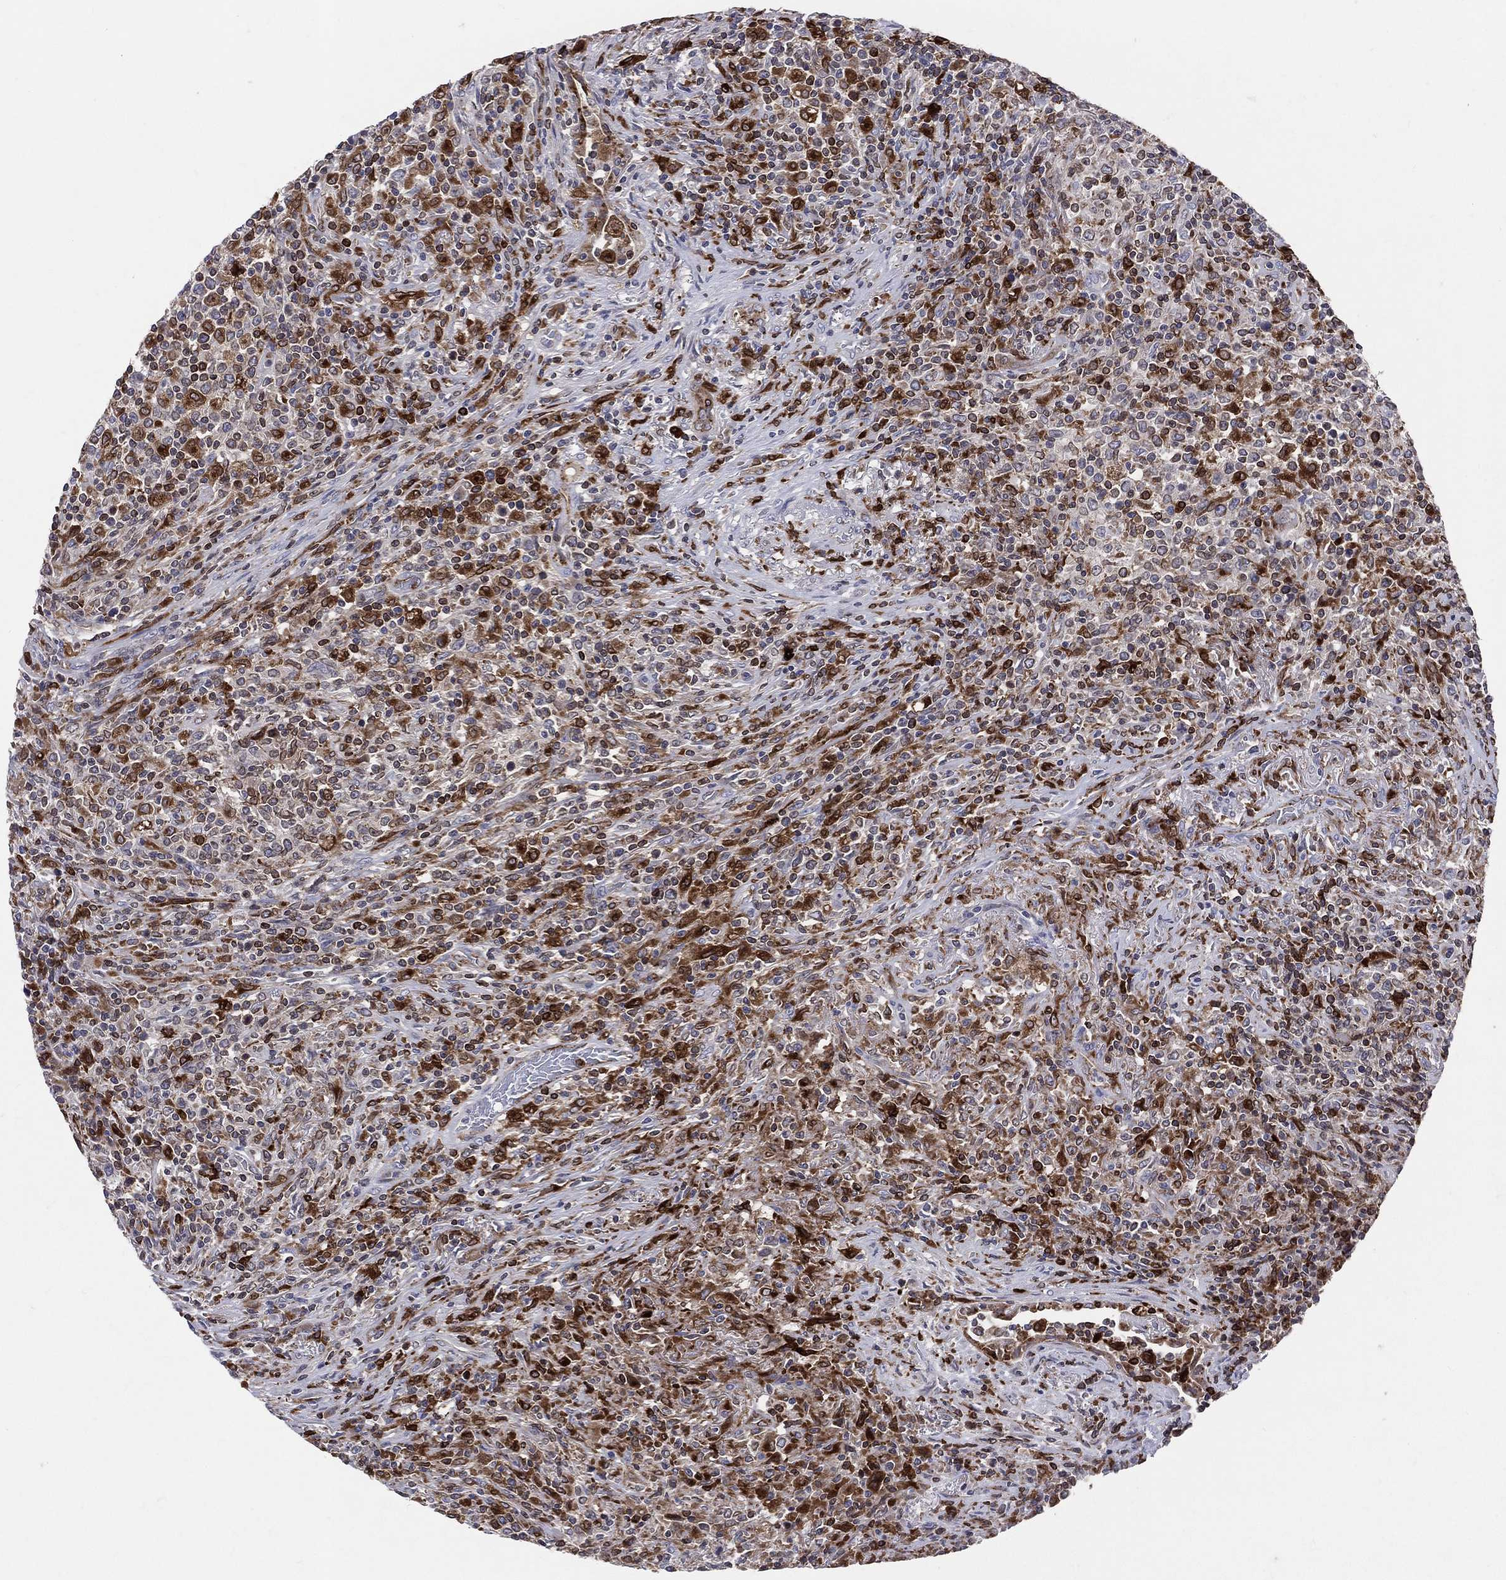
{"staining": {"intensity": "strong", "quantity": "25%-75%", "location": "cytoplasmic/membranous"}, "tissue": "lymphoma", "cell_type": "Tumor cells", "image_type": "cancer", "snomed": [{"axis": "morphology", "description": "Malignant lymphoma, non-Hodgkin's type, High grade"}, {"axis": "topography", "description": "Lung"}], "caption": "Brown immunohistochemical staining in high-grade malignant lymphoma, non-Hodgkin's type exhibits strong cytoplasmic/membranous expression in about 25%-75% of tumor cells.", "gene": "CD74", "patient": {"sex": "male", "age": 79}}